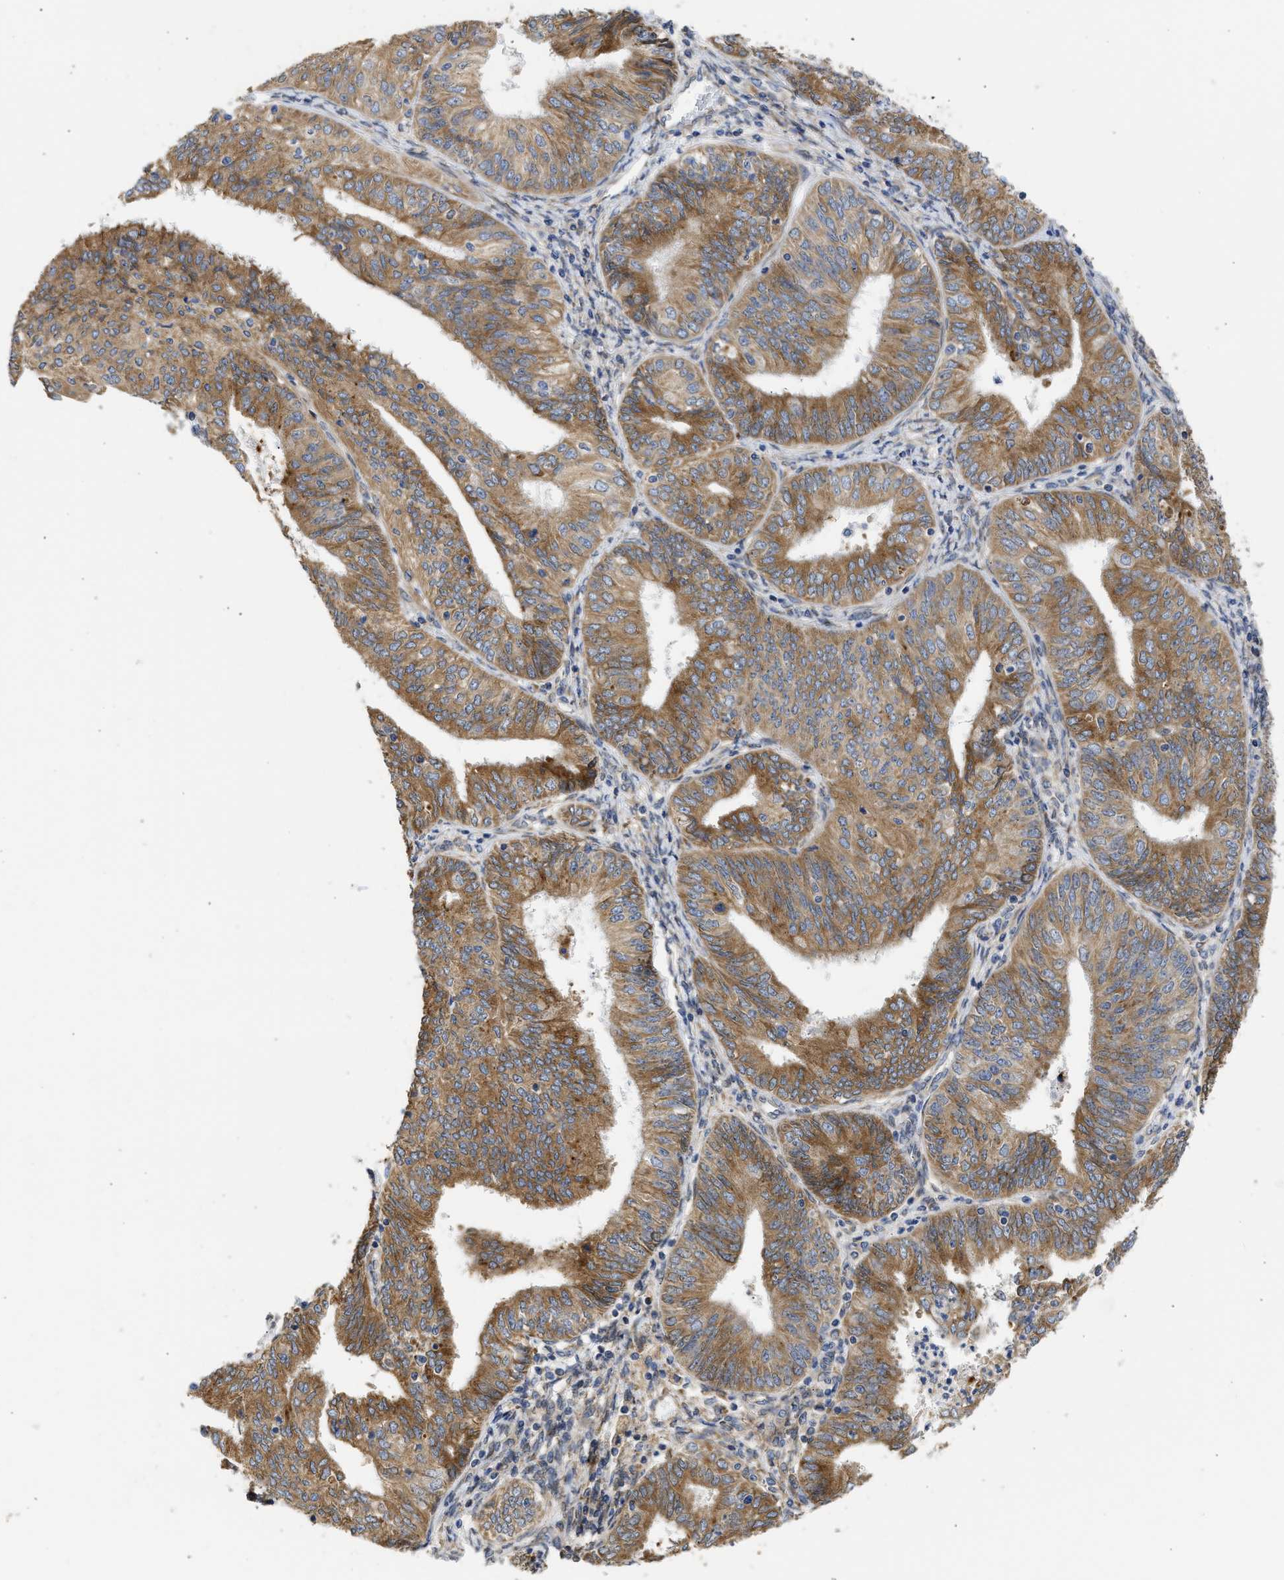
{"staining": {"intensity": "moderate", "quantity": ">75%", "location": "cytoplasmic/membranous"}, "tissue": "endometrial cancer", "cell_type": "Tumor cells", "image_type": "cancer", "snomed": [{"axis": "morphology", "description": "Adenocarcinoma, NOS"}, {"axis": "topography", "description": "Endometrium"}], "caption": "Moderate cytoplasmic/membranous expression for a protein is appreciated in approximately >75% of tumor cells of adenocarcinoma (endometrial) using IHC.", "gene": "TMED1", "patient": {"sex": "female", "age": 58}}